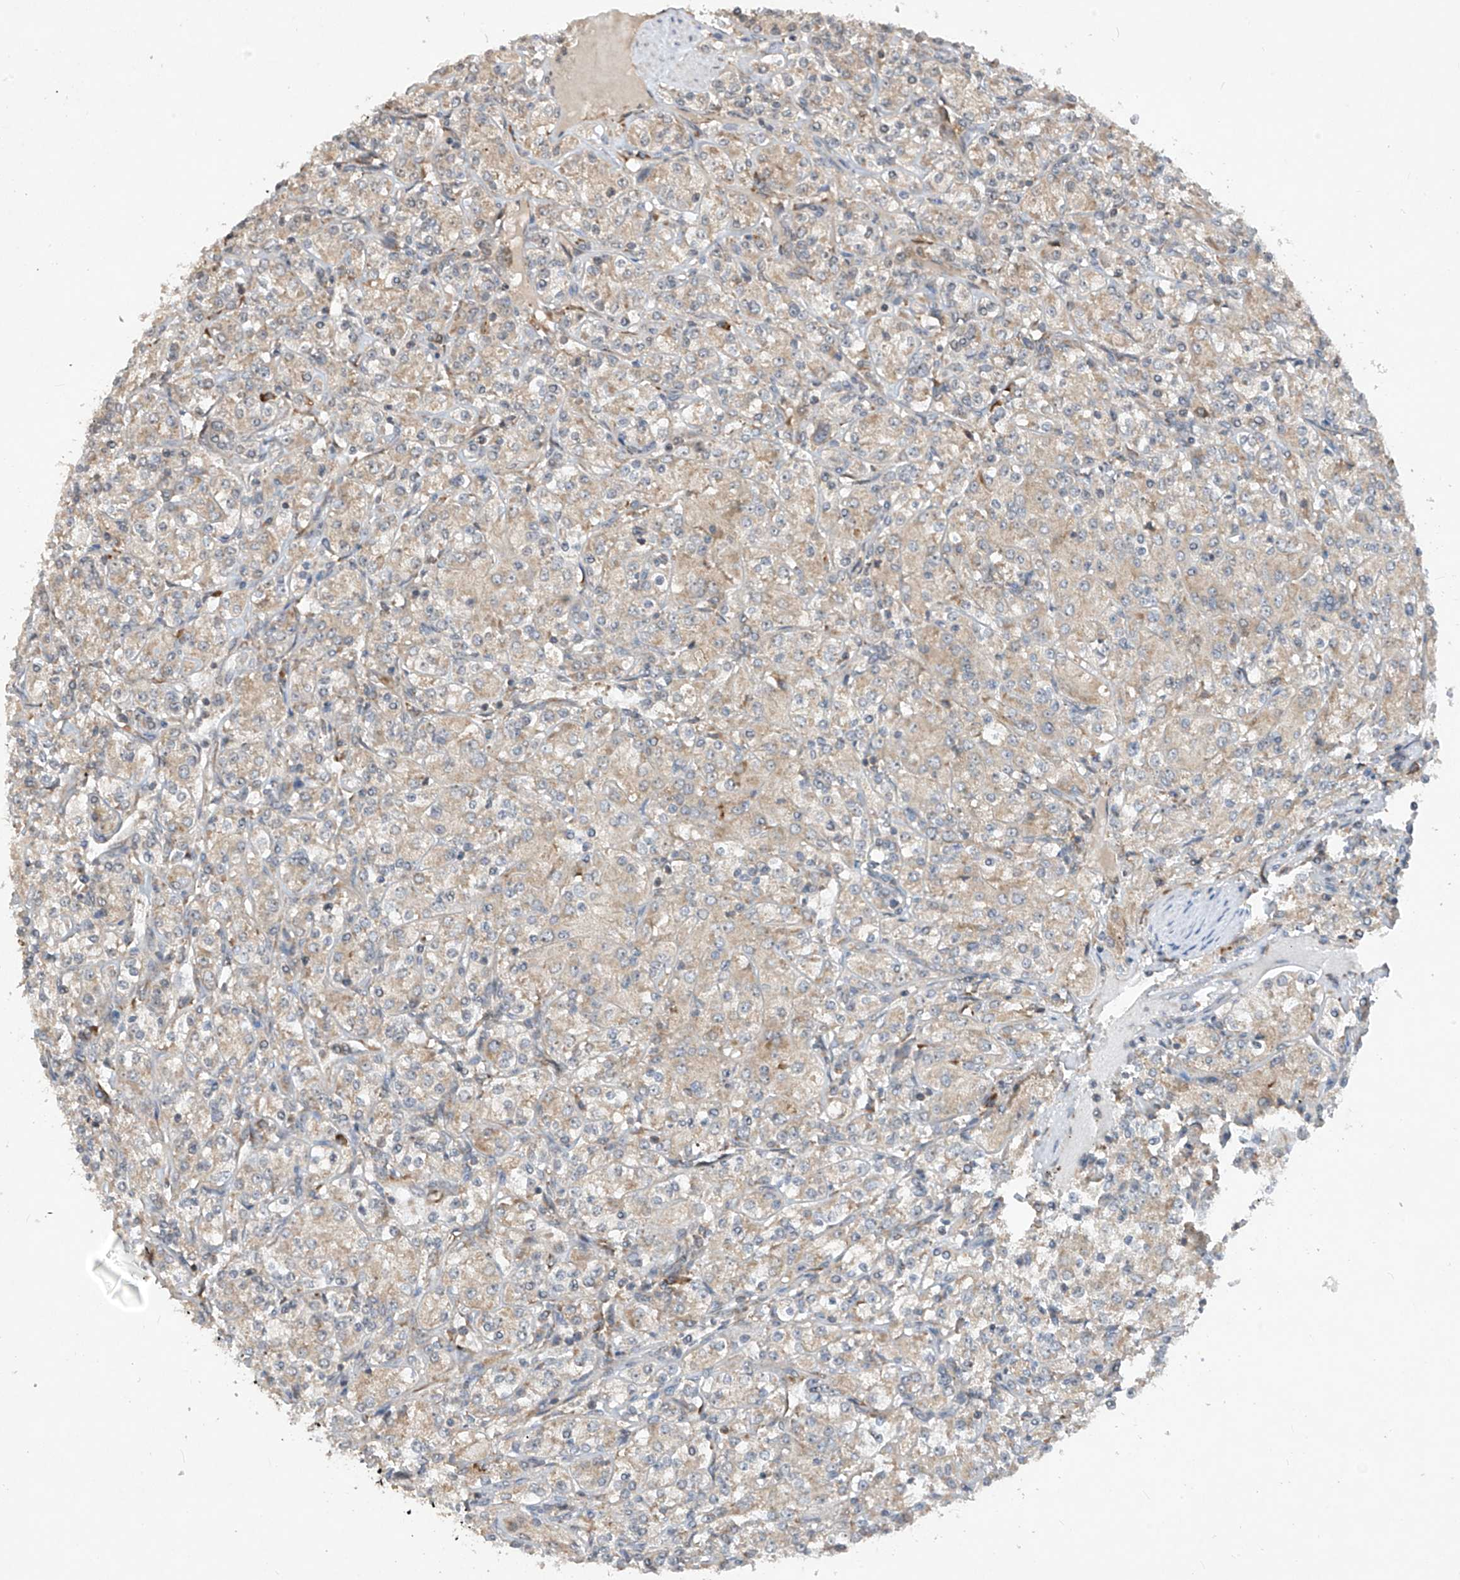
{"staining": {"intensity": "weak", "quantity": "<25%", "location": "cytoplasmic/membranous"}, "tissue": "renal cancer", "cell_type": "Tumor cells", "image_type": "cancer", "snomed": [{"axis": "morphology", "description": "Adenocarcinoma, NOS"}, {"axis": "topography", "description": "Kidney"}], "caption": "Immunohistochemistry micrograph of neoplastic tissue: human renal cancer (adenocarcinoma) stained with DAB reveals no significant protein positivity in tumor cells. (DAB immunohistochemistry visualized using brightfield microscopy, high magnification).", "gene": "RPL34", "patient": {"sex": "male", "age": 77}}